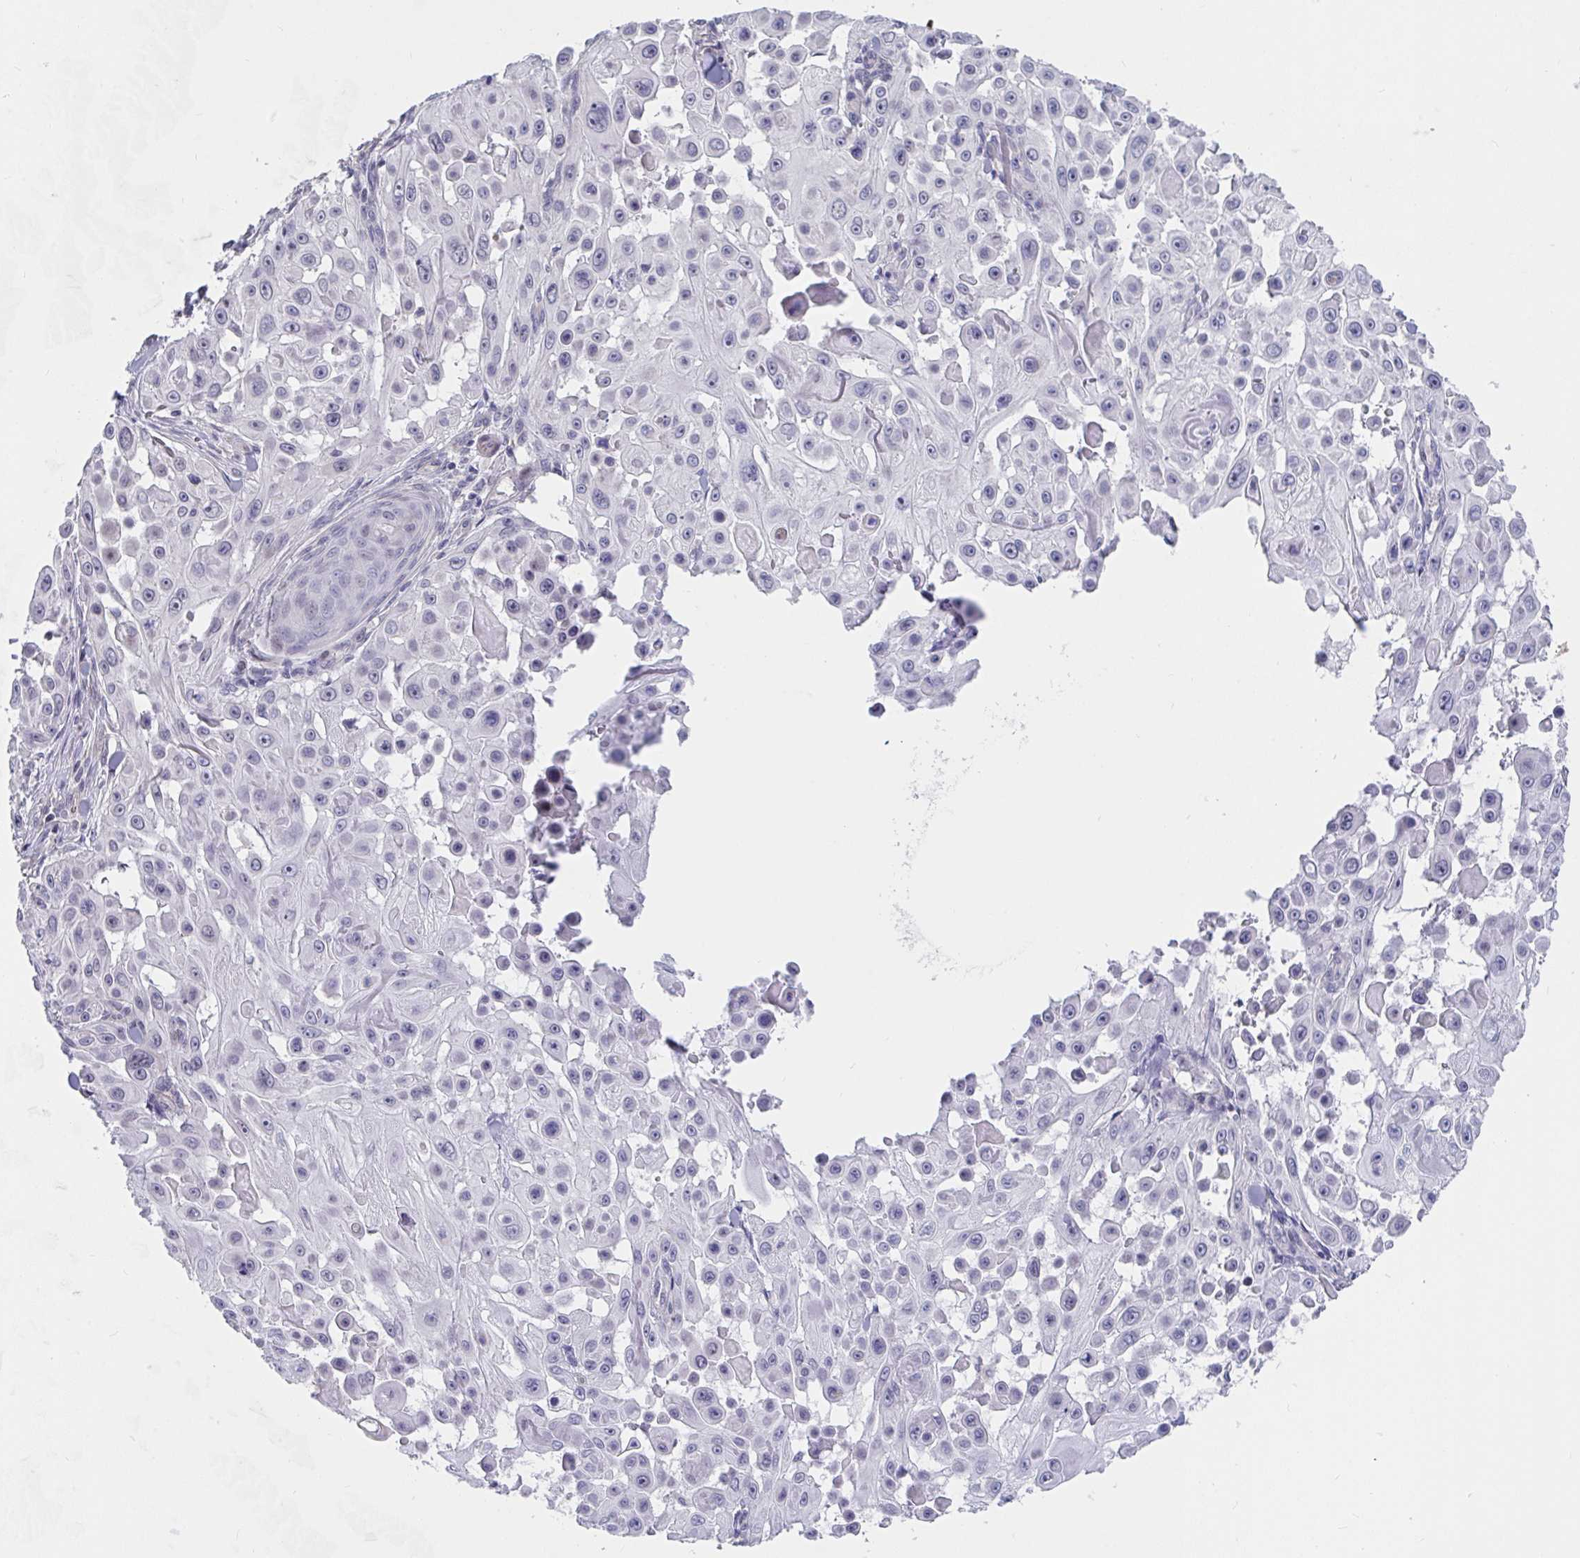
{"staining": {"intensity": "negative", "quantity": "none", "location": "none"}, "tissue": "skin cancer", "cell_type": "Tumor cells", "image_type": "cancer", "snomed": [{"axis": "morphology", "description": "Squamous cell carcinoma, NOS"}, {"axis": "topography", "description": "Skin"}], "caption": "High power microscopy micrograph of an immunohistochemistry (IHC) photomicrograph of skin squamous cell carcinoma, revealing no significant expression in tumor cells.", "gene": "FAM156B", "patient": {"sex": "male", "age": 91}}